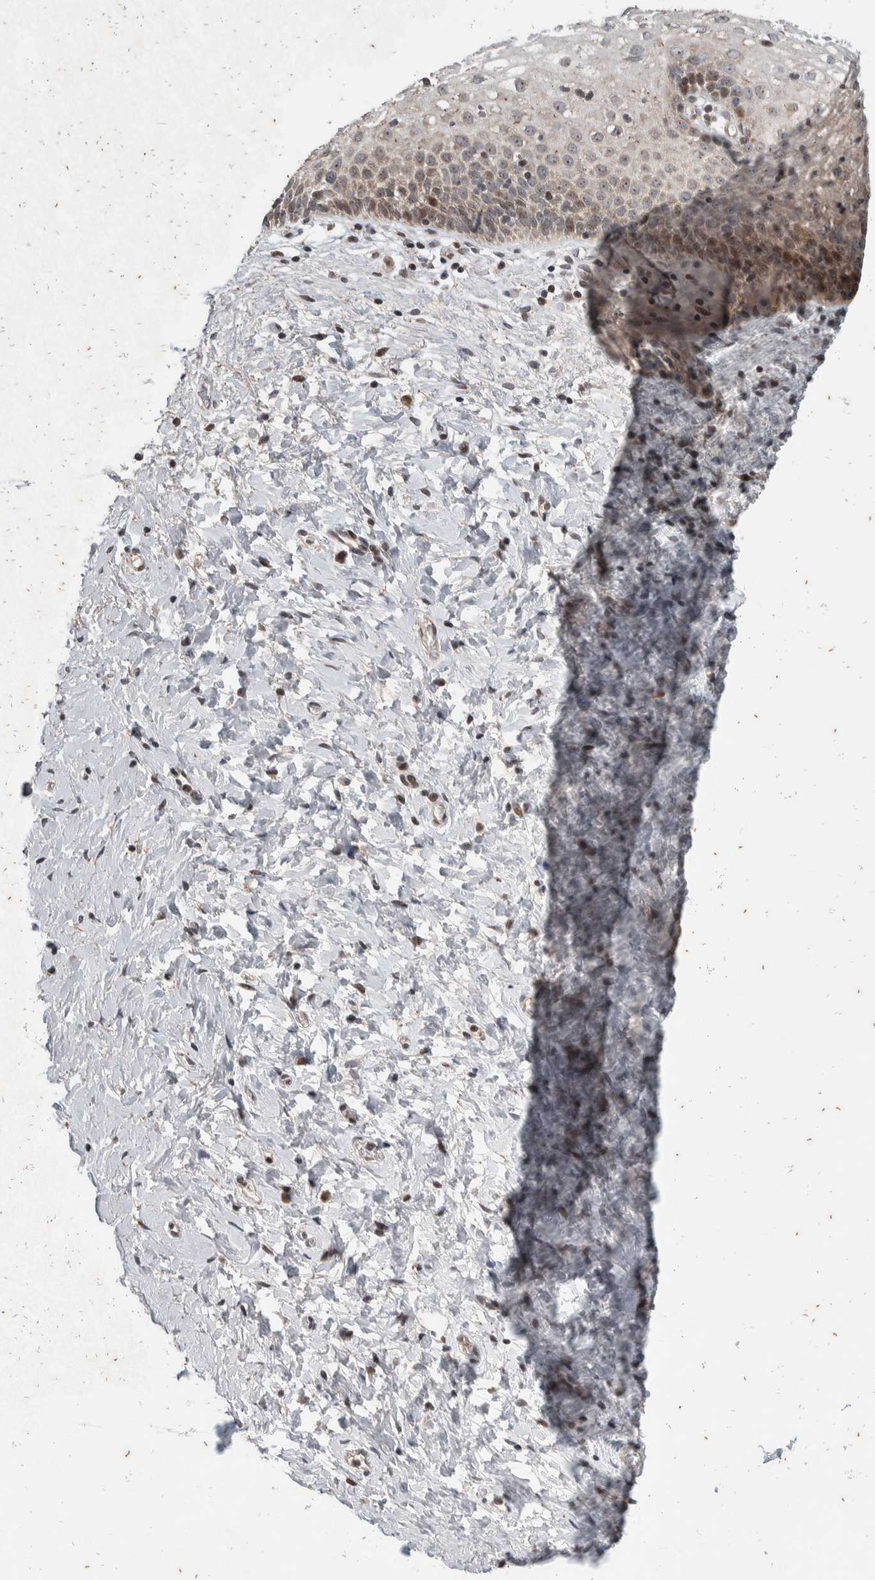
{"staining": {"intensity": "moderate", "quantity": "<25%", "location": "nuclear"}, "tissue": "cervix", "cell_type": "Squamous epithelial cells", "image_type": "normal", "snomed": [{"axis": "morphology", "description": "Normal tissue, NOS"}, {"axis": "topography", "description": "Cervix"}], "caption": "A high-resolution histopathology image shows IHC staining of unremarkable cervix, which demonstrates moderate nuclear expression in about <25% of squamous epithelial cells. The protein is shown in brown color, while the nuclei are stained blue.", "gene": "ATXN7L1", "patient": {"sex": "female", "age": 72}}